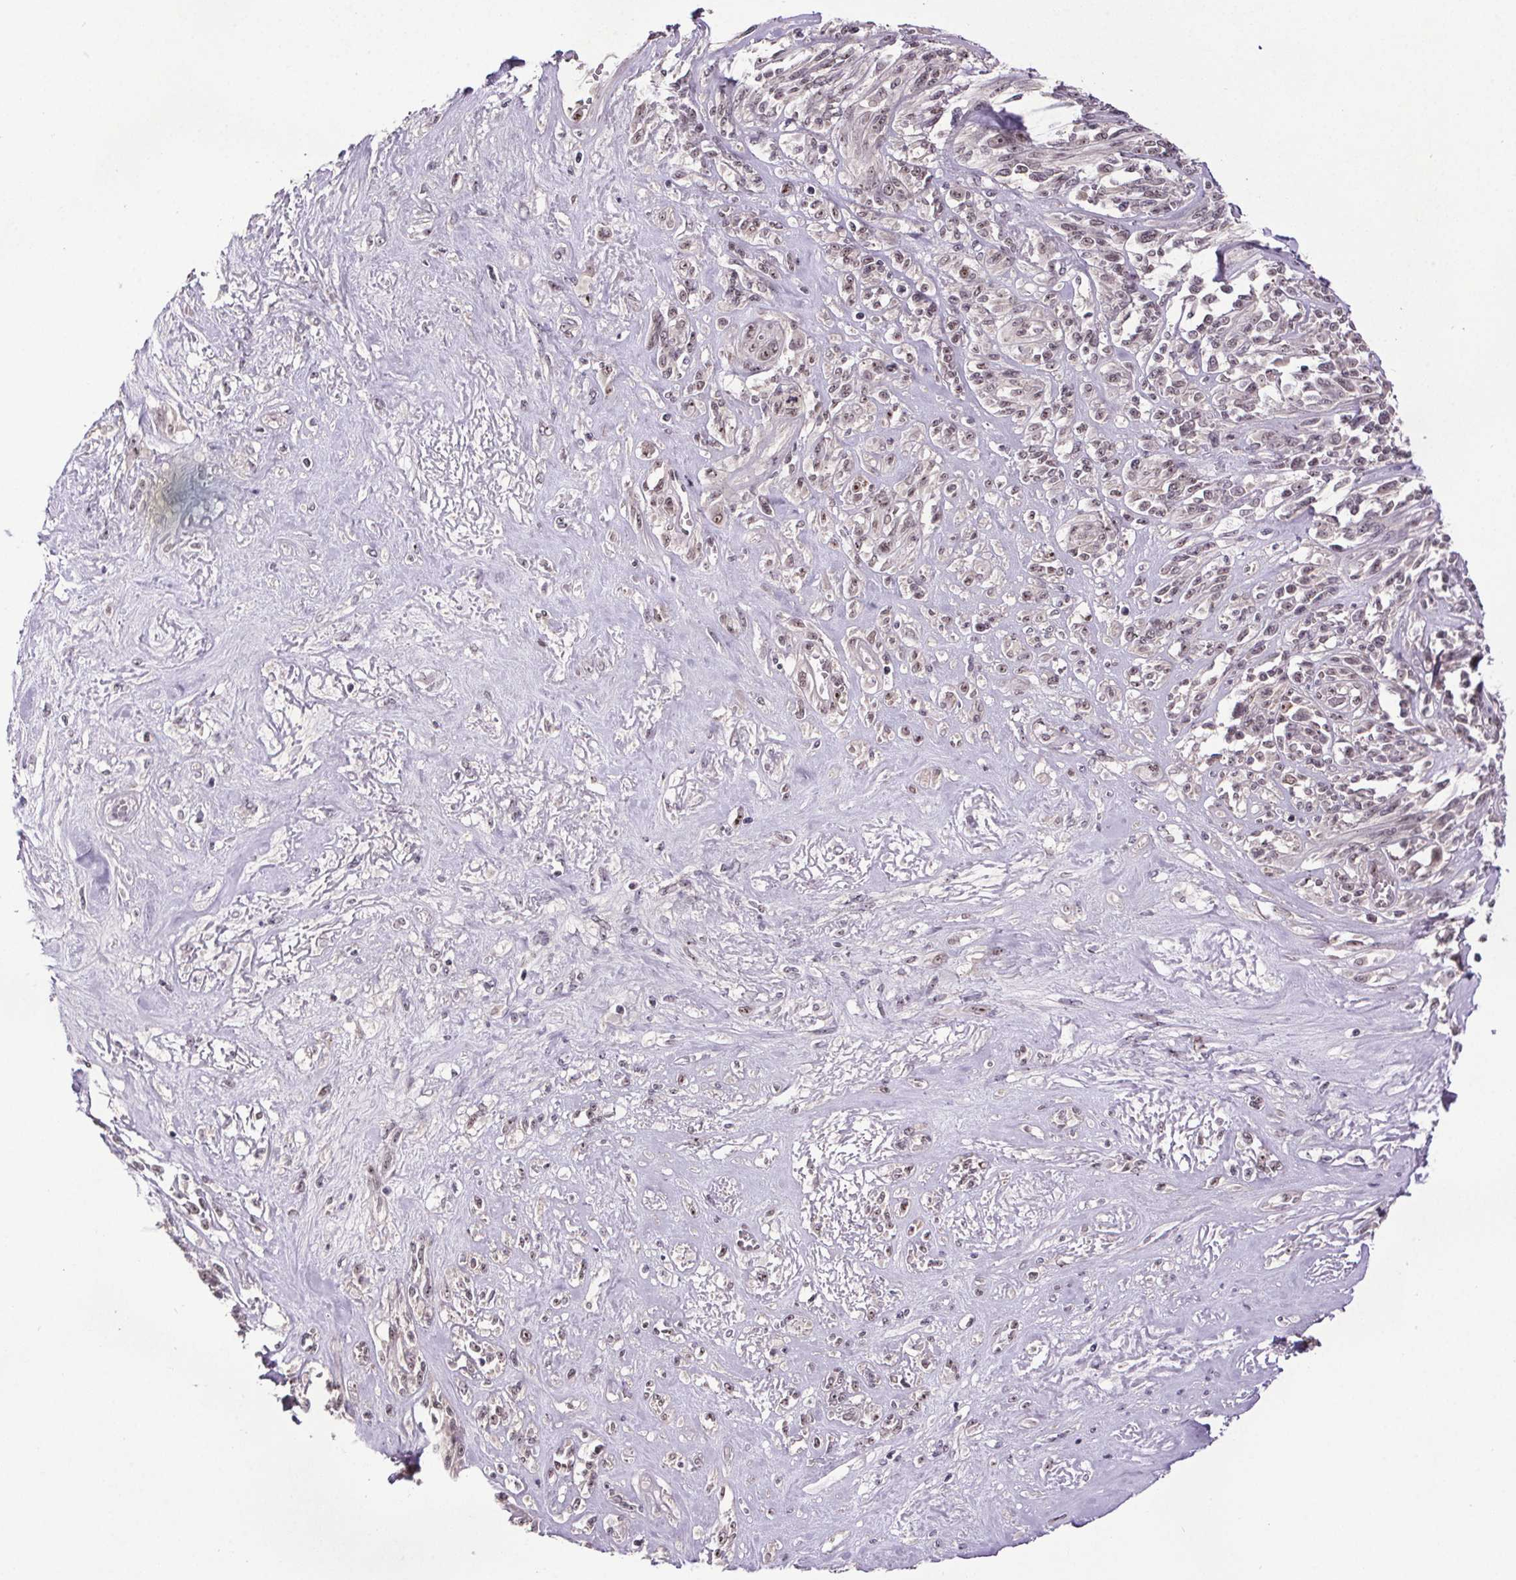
{"staining": {"intensity": "weak", "quantity": "25%-75%", "location": "nuclear"}, "tissue": "melanoma", "cell_type": "Tumor cells", "image_type": "cancer", "snomed": [{"axis": "morphology", "description": "Malignant melanoma, NOS"}, {"axis": "topography", "description": "Skin"}], "caption": "Malignant melanoma was stained to show a protein in brown. There is low levels of weak nuclear positivity in approximately 25%-75% of tumor cells. The protein of interest is stained brown, and the nuclei are stained in blue (DAB (3,3'-diaminobenzidine) IHC with brightfield microscopy, high magnification).", "gene": "ATMIN", "patient": {"sex": "female", "age": 91}}